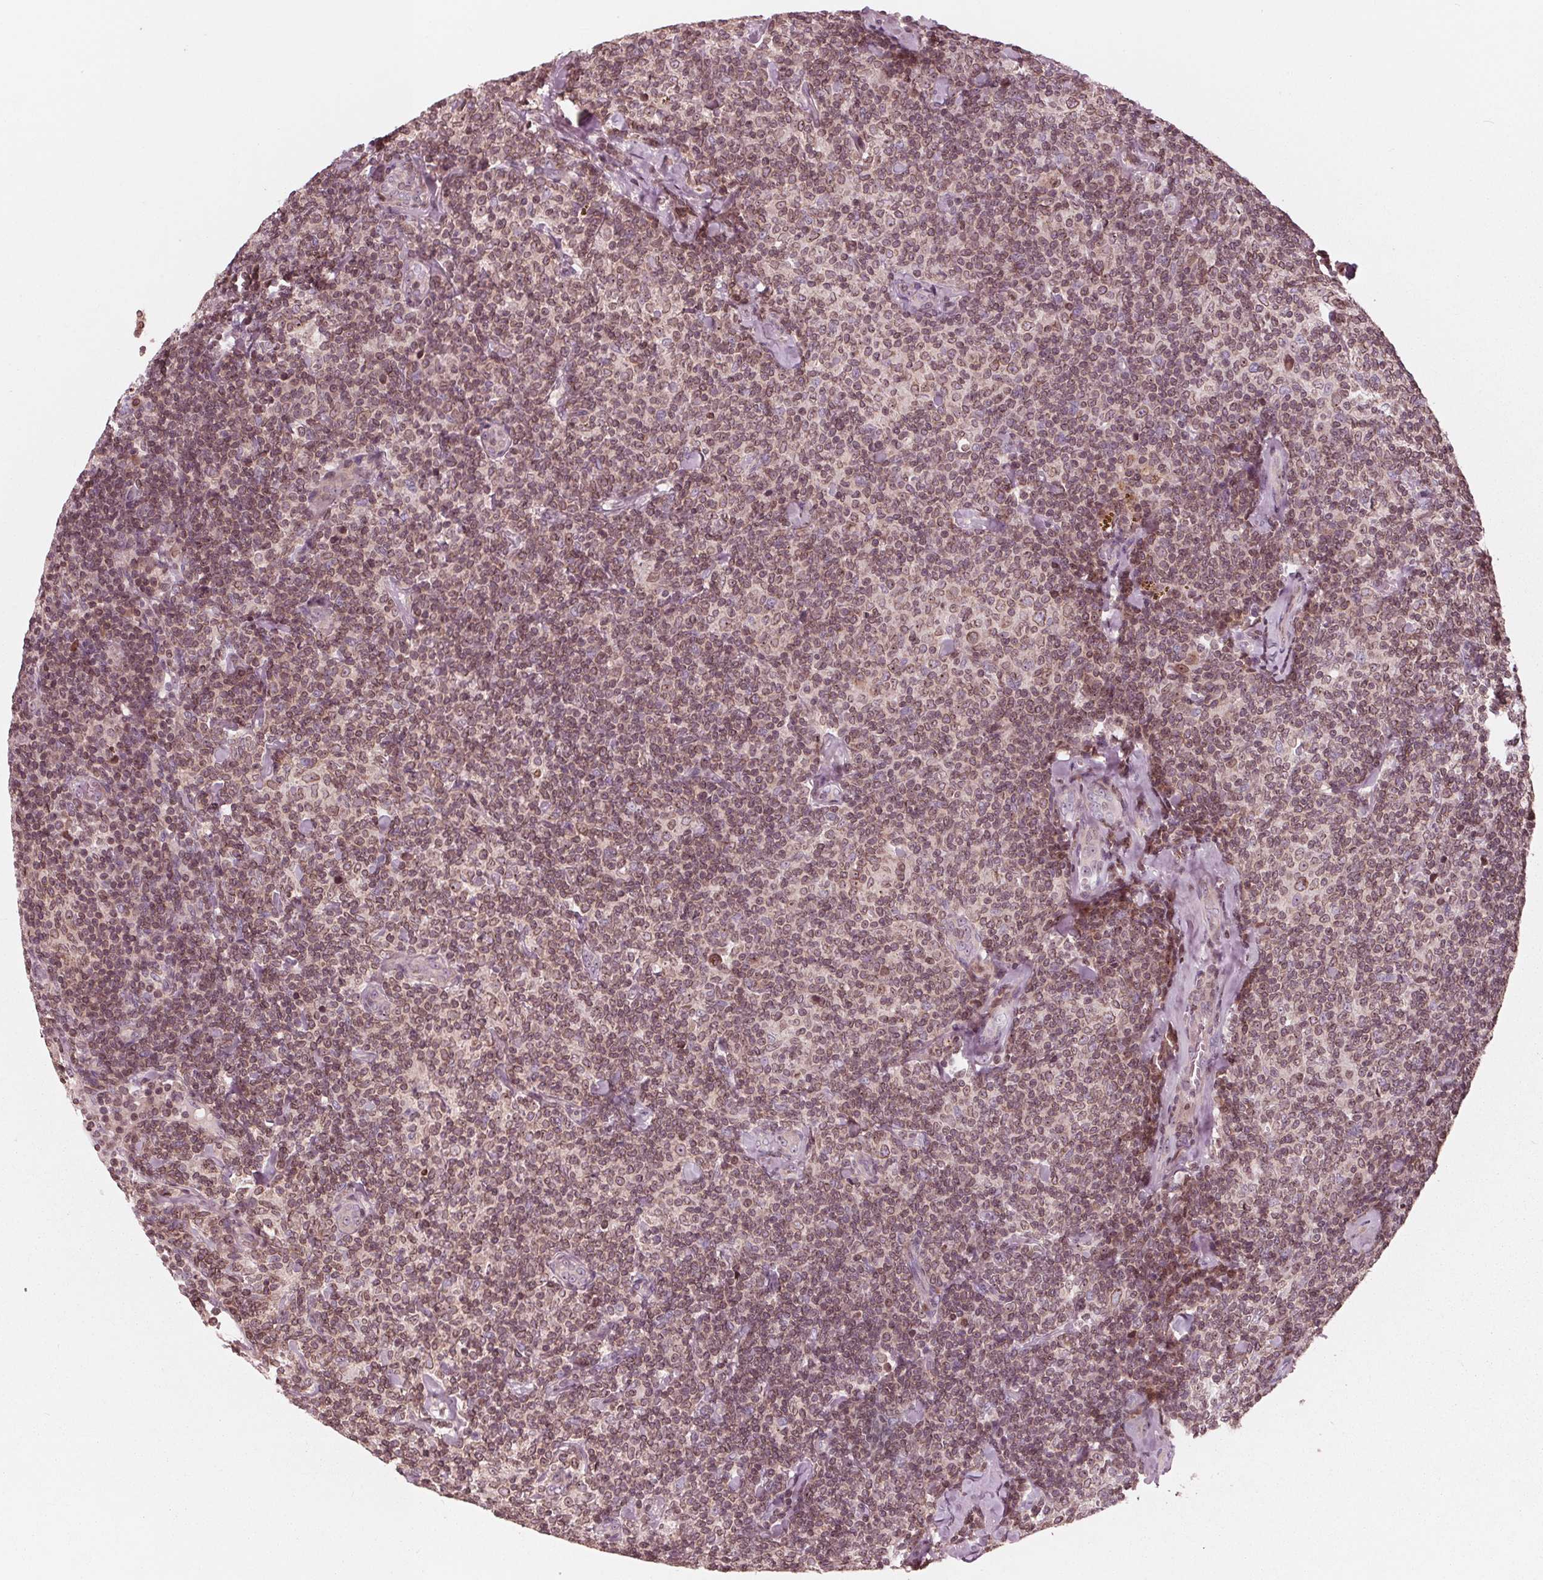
{"staining": {"intensity": "weak", "quantity": ">75%", "location": "cytoplasmic/membranous,nuclear"}, "tissue": "lymphoma", "cell_type": "Tumor cells", "image_type": "cancer", "snomed": [{"axis": "morphology", "description": "Malignant lymphoma, non-Hodgkin's type, Low grade"}, {"axis": "topography", "description": "Lymph node"}], "caption": "Weak cytoplasmic/membranous and nuclear staining is appreciated in approximately >75% of tumor cells in lymphoma. The staining is performed using DAB (3,3'-diaminobenzidine) brown chromogen to label protein expression. The nuclei are counter-stained blue using hematoxylin.", "gene": "NUP210", "patient": {"sex": "female", "age": 56}}